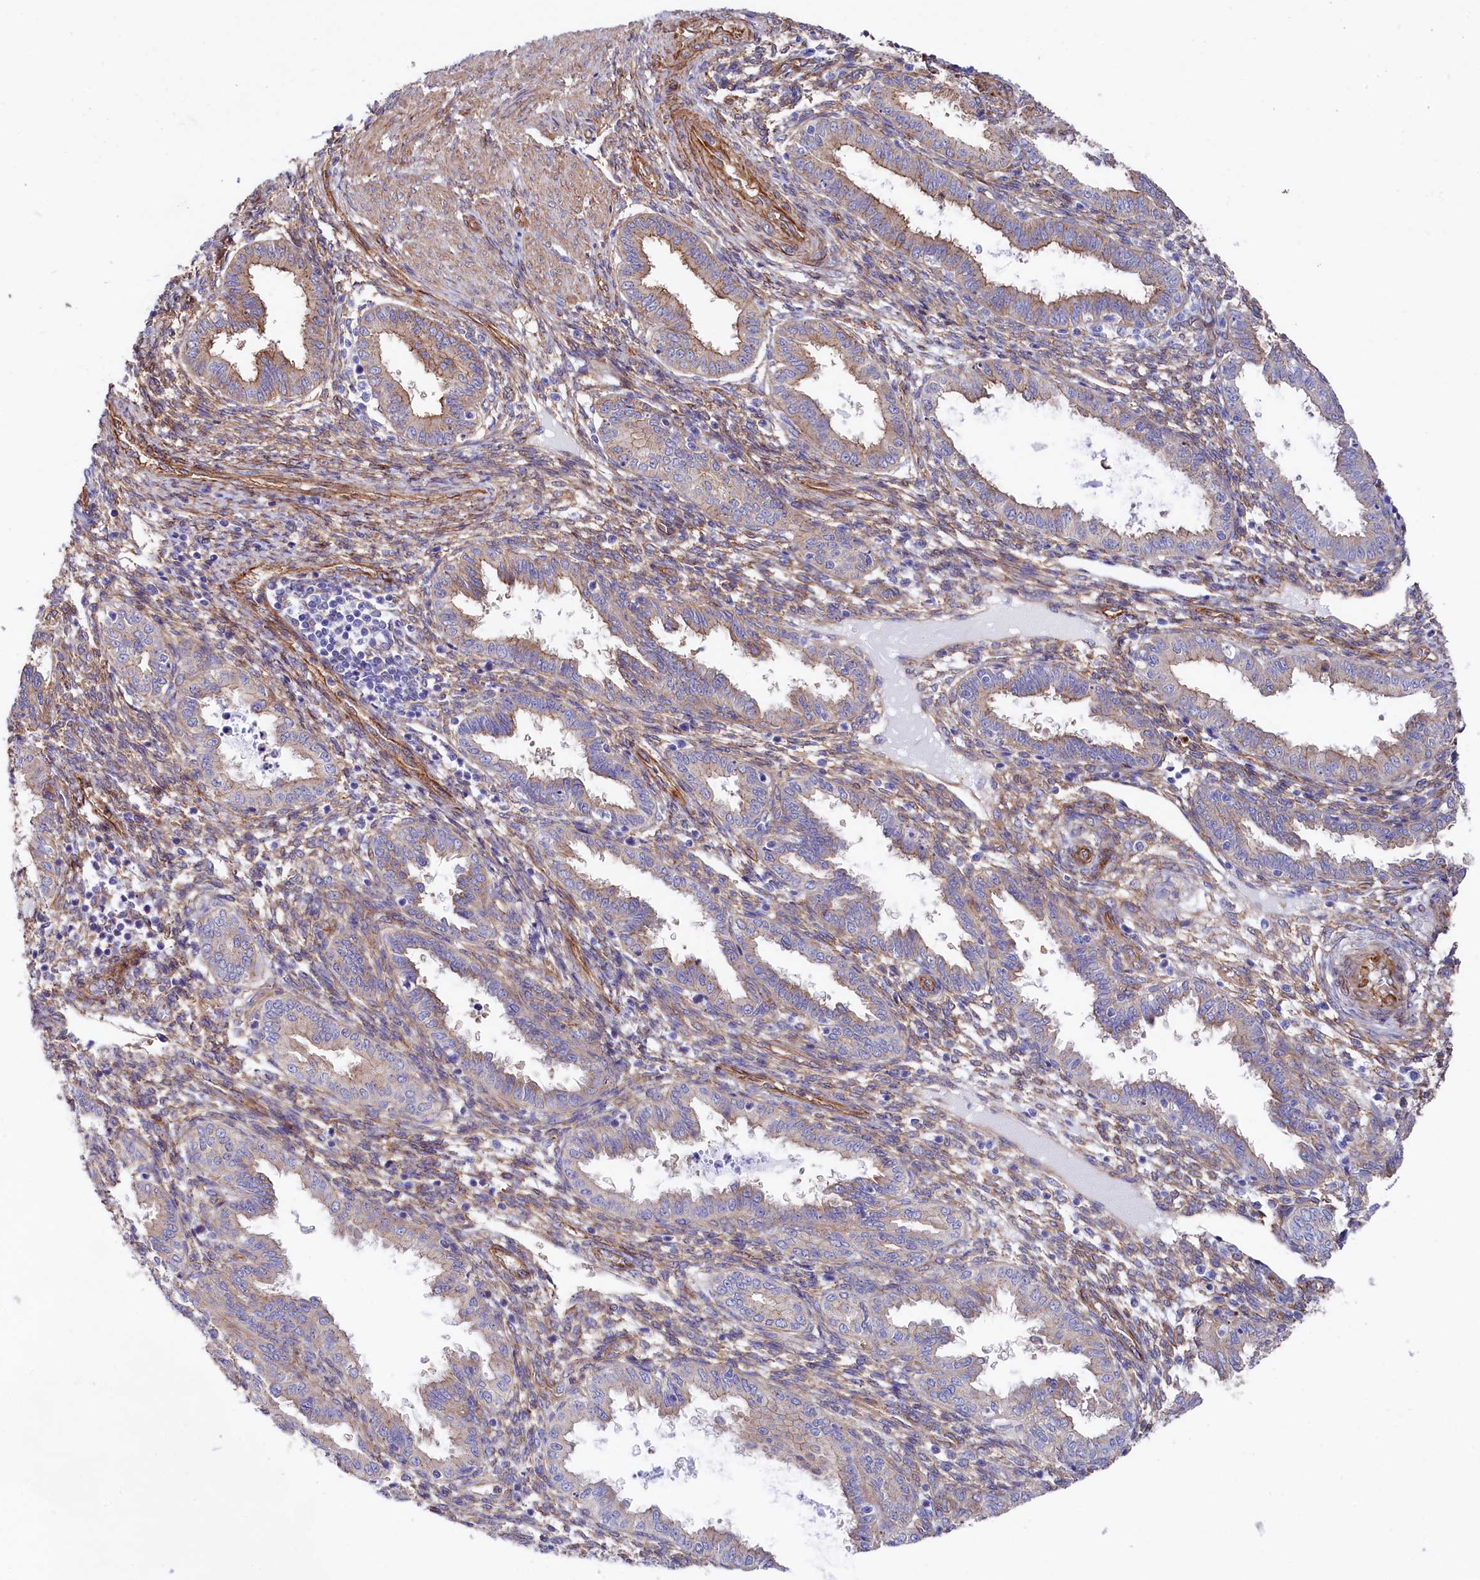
{"staining": {"intensity": "weak", "quantity": "25%-75%", "location": "cytoplasmic/membranous"}, "tissue": "endometrium", "cell_type": "Cells in endometrial stroma", "image_type": "normal", "snomed": [{"axis": "morphology", "description": "Normal tissue, NOS"}, {"axis": "topography", "description": "Endometrium"}], "caption": "The immunohistochemical stain labels weak cytoplasmic/membranous positivity in cells in endometrial stroma of unremarkable endometrium. Immunohistochemistry stains the protein of interest in brown and the nuclei are stained blue.", "gene": "TNKS1BP1", "patient": {"sex": "female", "age": 33}}